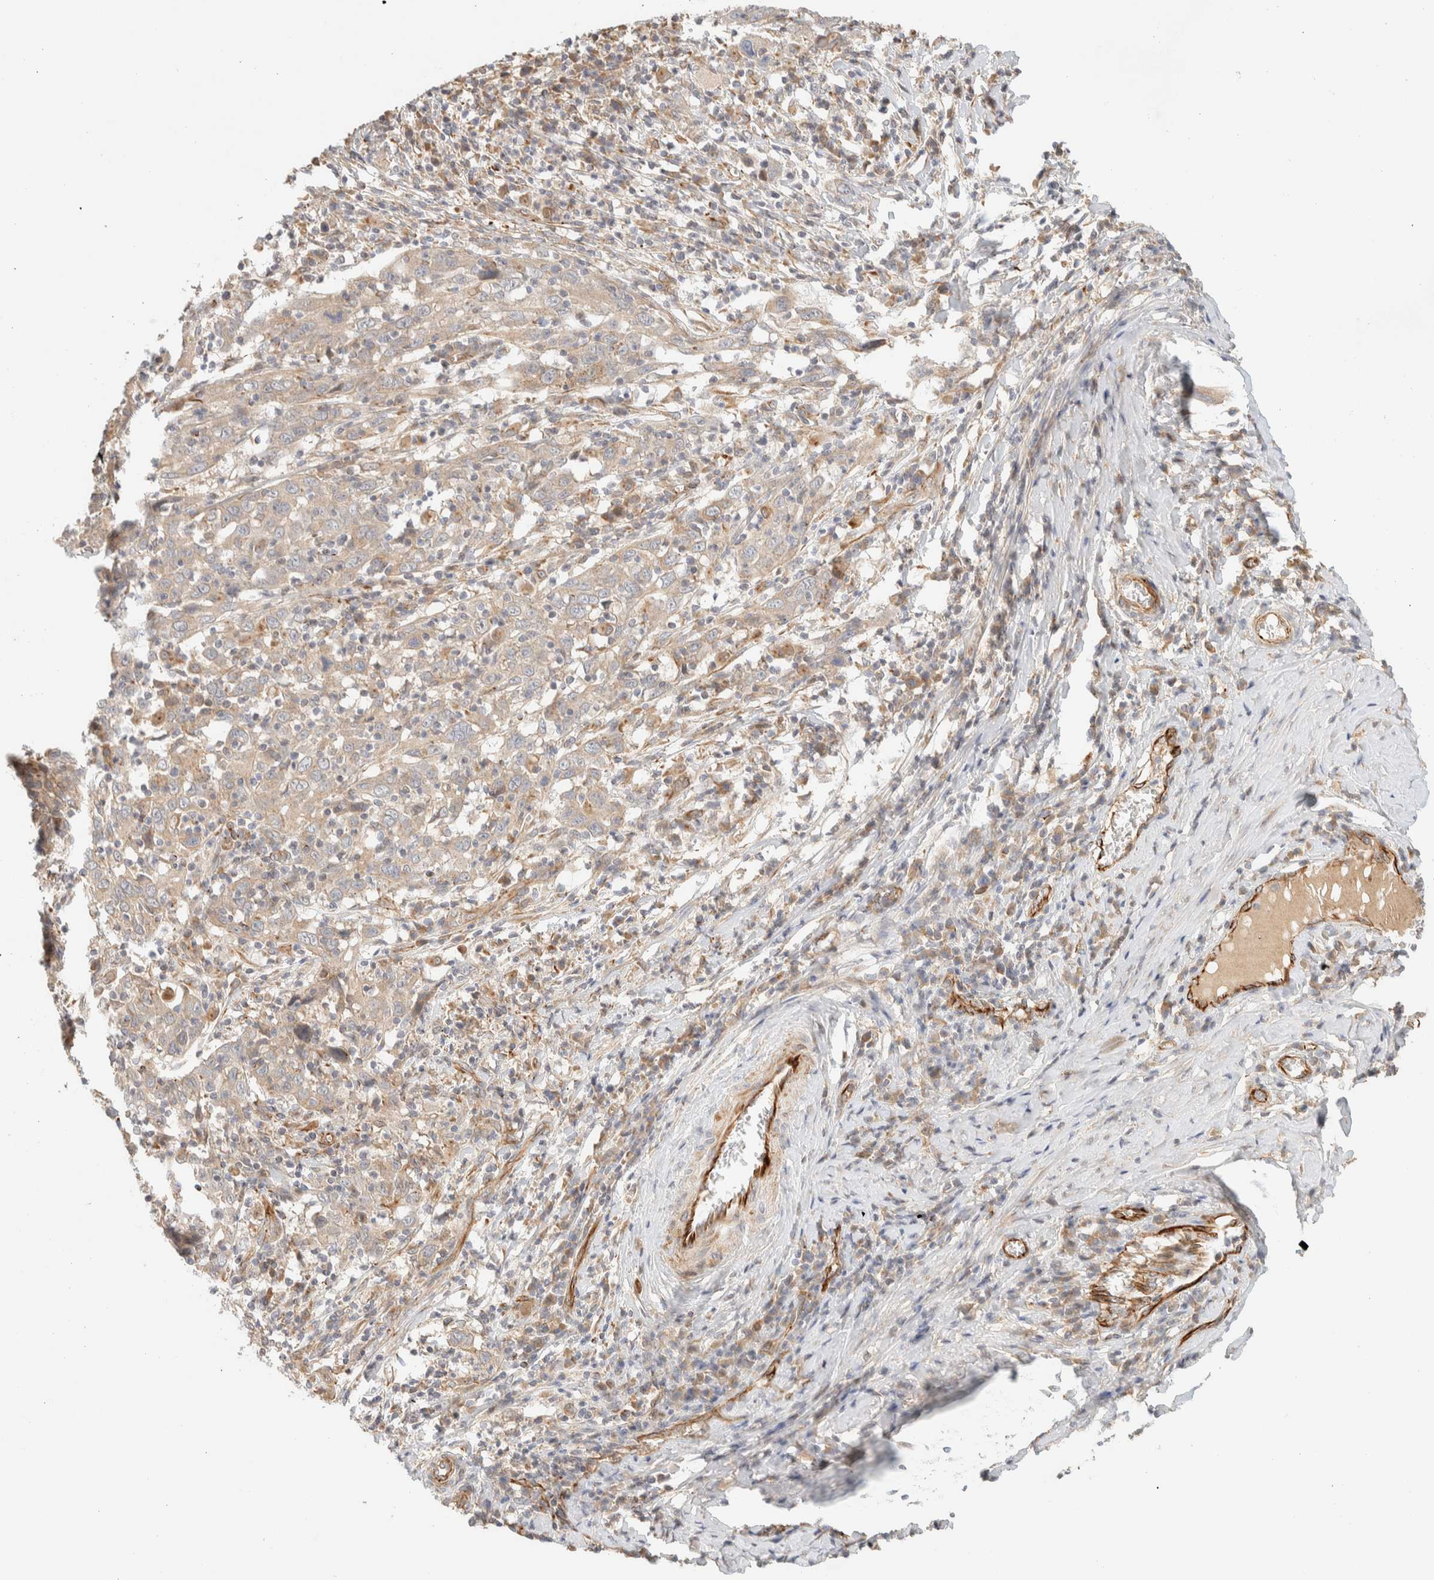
{"staining": {"intensity": "weak", "quantity": ">75%", "location": "cytoplasmic/membranous"}, "tissue": "cervical cancer", "cell_type": "Tumor cells", "image_type": "cancer", "snomed": [{"axis": "morphology", "description": "Squamous cell carcinoma, NOS"}, {"axis": "topography", "description": "Cervix"}], "caption": "Squamous cell carcinoma (cervical) was stained to show a protein in brown. There is low levels of weak cytoplasmic/membranous expression in about >75% of tumor cells.", "gene": "FAT1", "patient": {"sex": "female", "age": 46}}